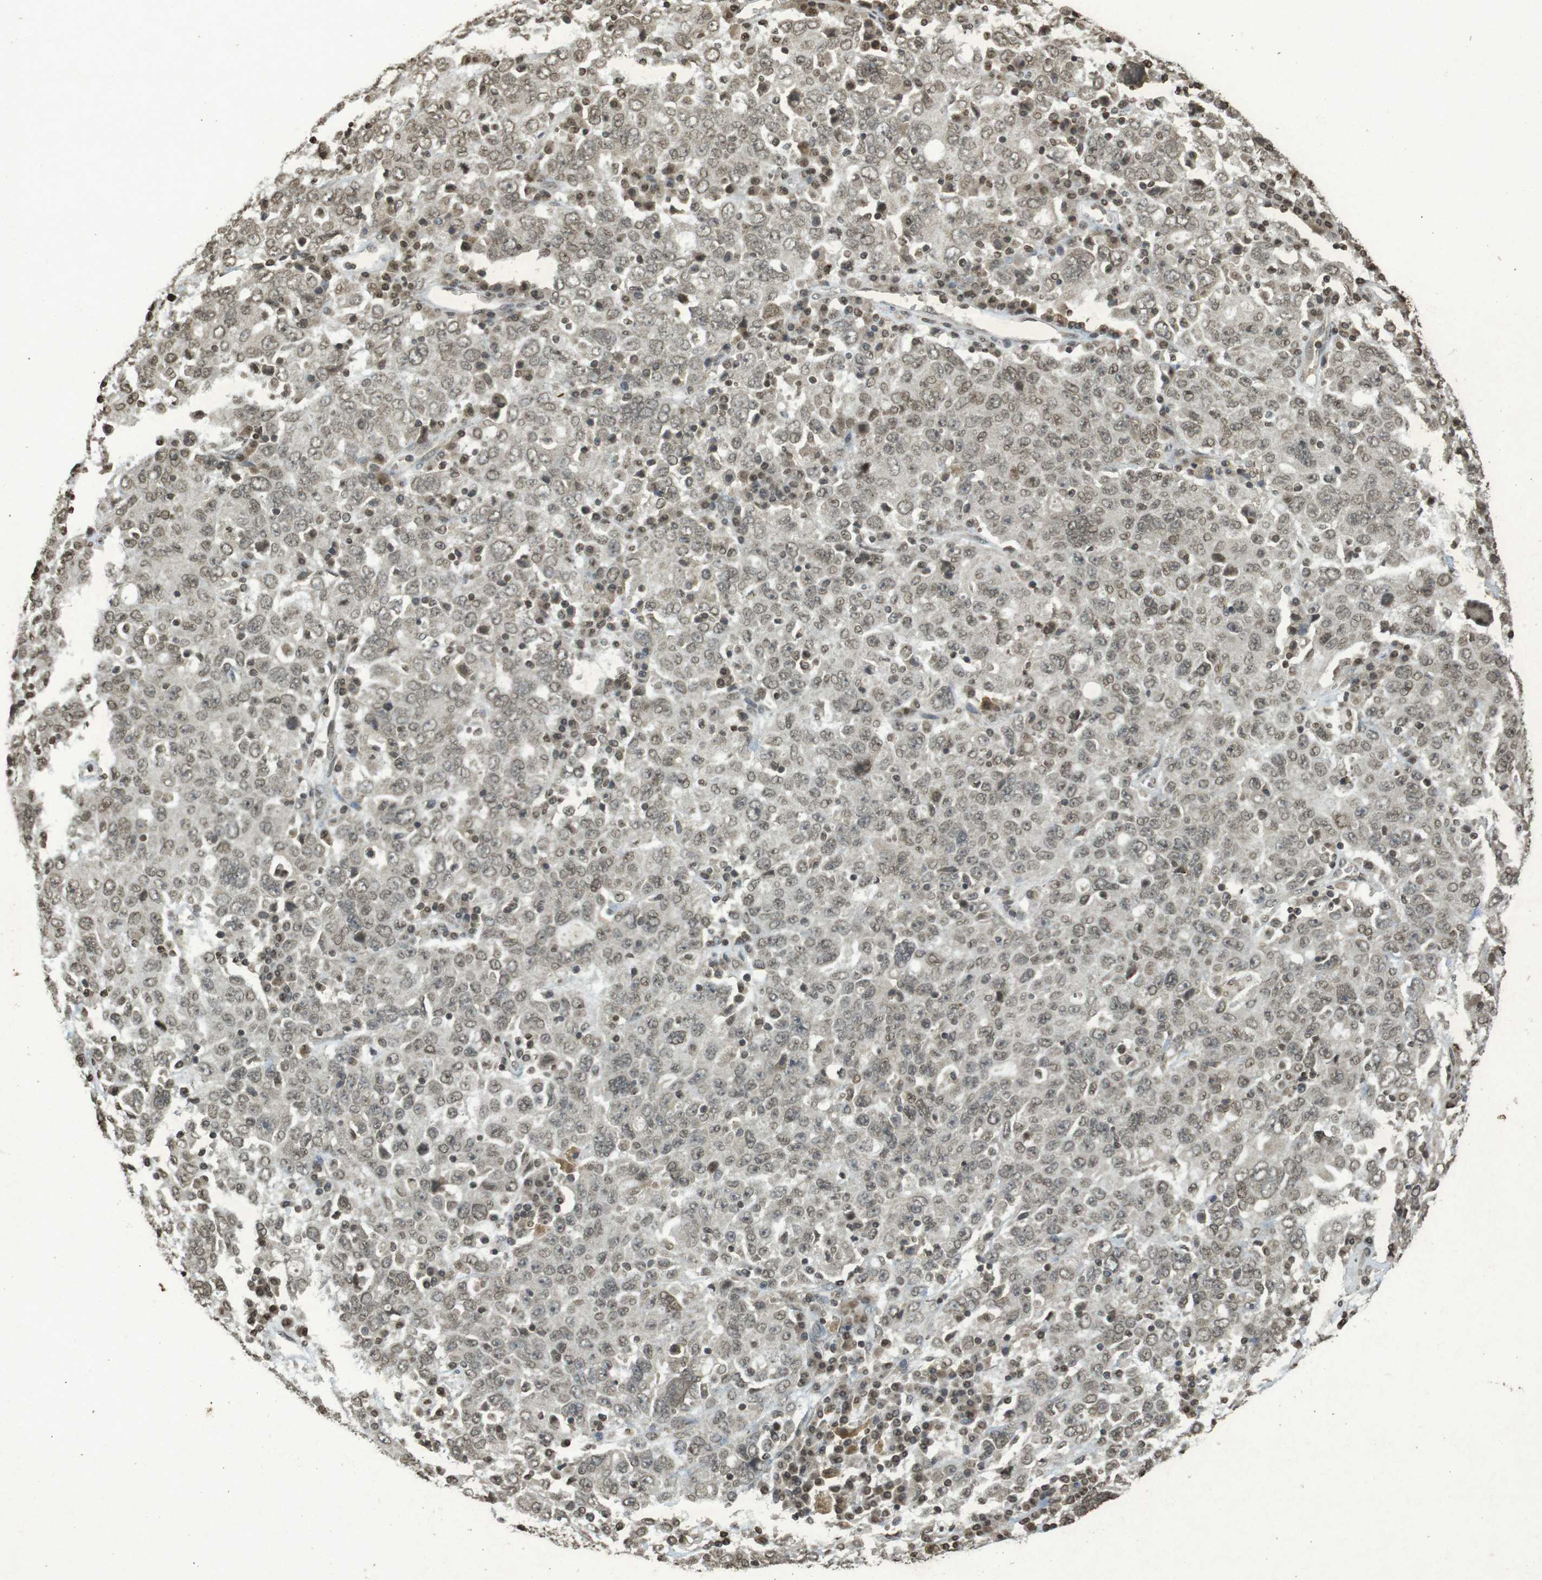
{"staining": {"intensity": "weak", "quantity": ">75%", "location": "nuclear"}, "tissue": "ovarian cancer", "cell_type": "Tumor cells", "image_type": "cancer", "snomed": [{"axis": "morphology", "description": "Carcinoma, endometroid"}, {"axis": "topography", "description": "Ovary"}], "caption": "Weak nuclear expression is seen in about >75% of tumor cells in ovarian cancer.", "gene": "ORC4", "patient": {"sex": "female", "age": 62}}